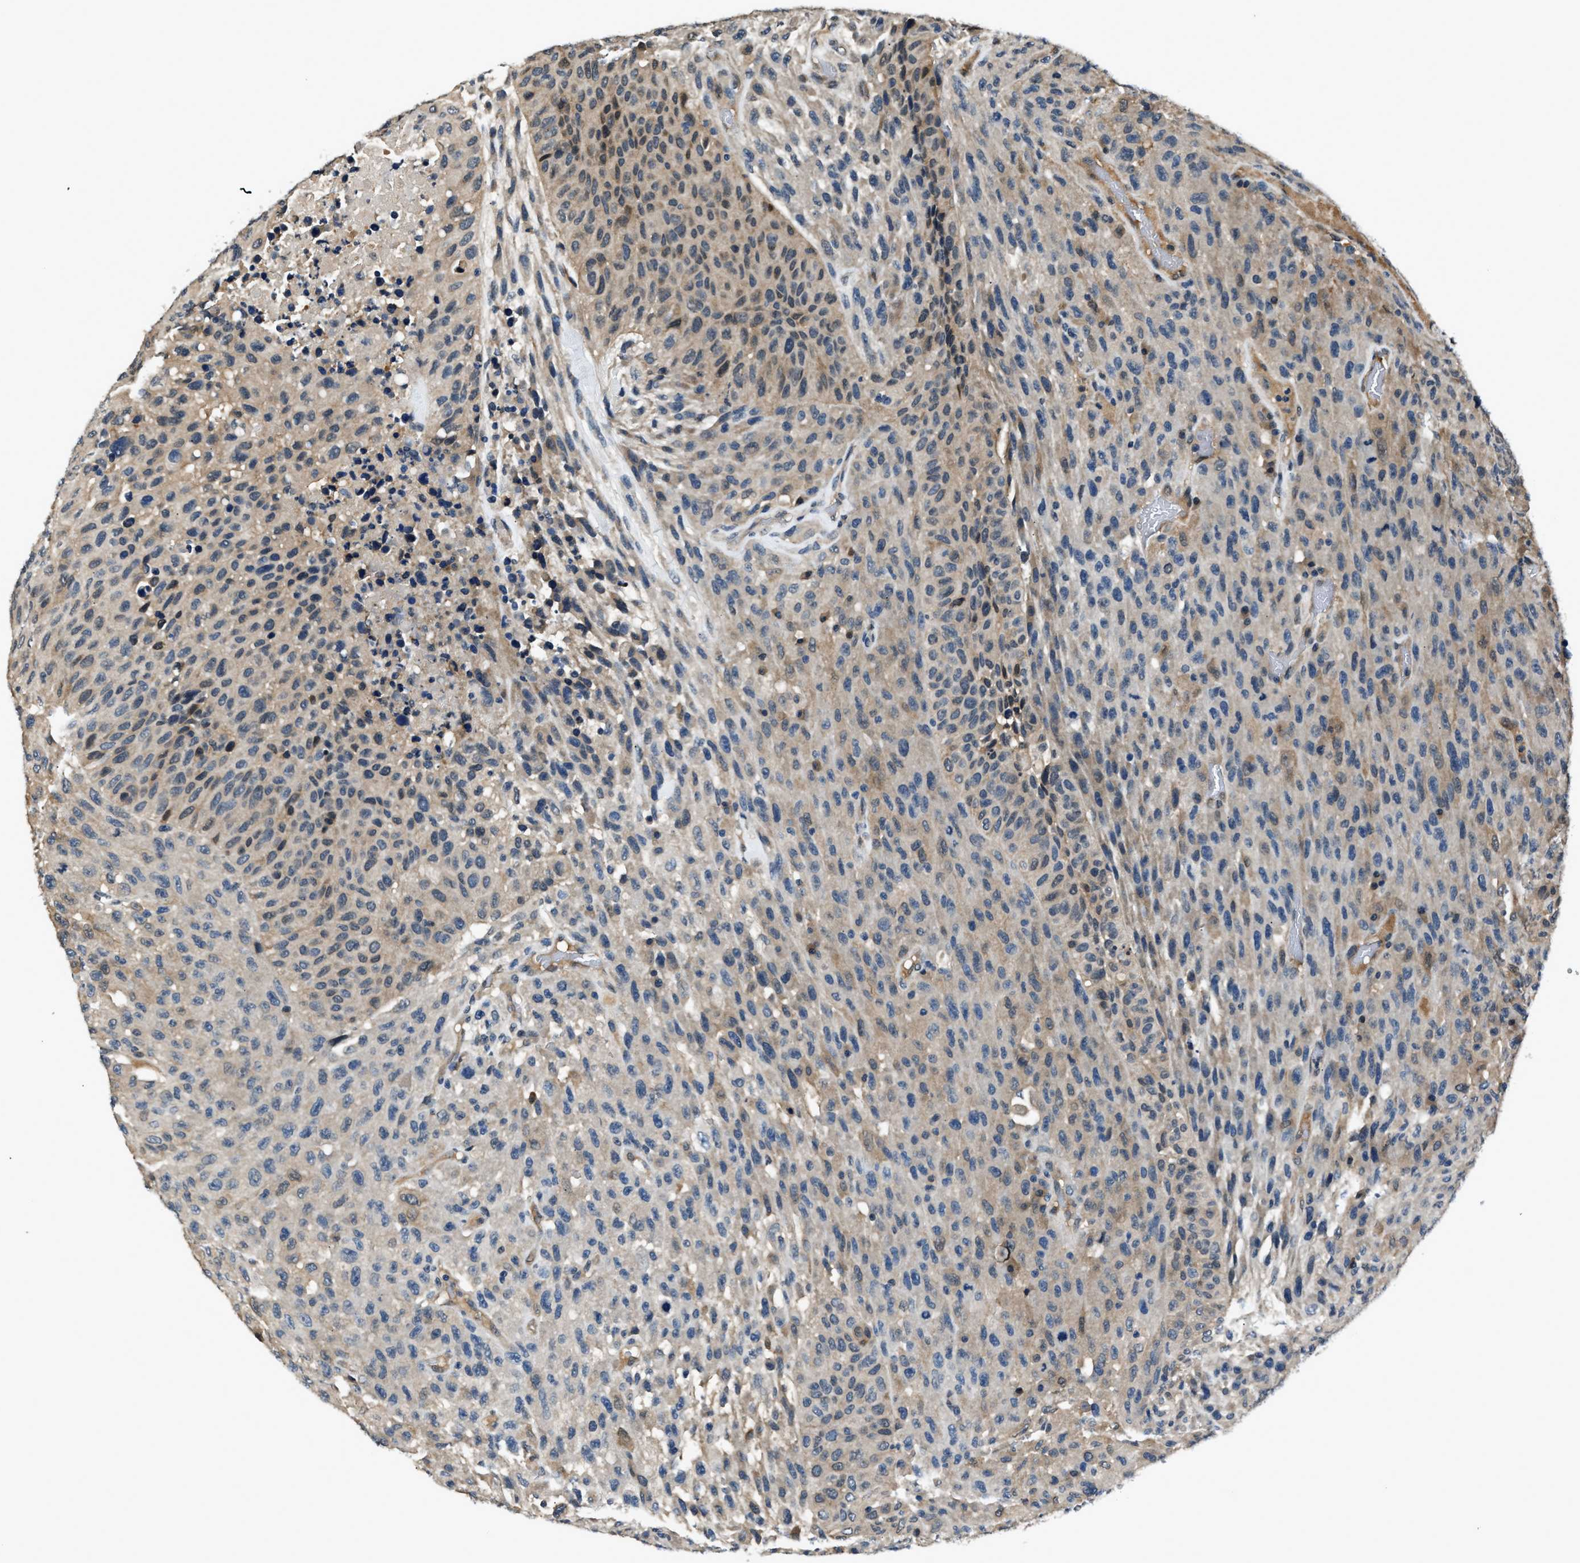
{"staining": {"intensity": "weak", "quantity": "25%-75%", "location": "cytoplasmic/membranous"}, "tissue": "urothelial cancer", "cell_type": "Tumor cells", "image_type": "cancer", "snomed": [{"axis": "morphology", "description": "Urothelial carcinoma, High grade"}, {"axis": "topography", "description": "Urinary bladder"}], "caption": "A high-resolution image shows immunohistochemistry staining of urothelial carcinoma (high-grade), which exhibits weak cytoplasmic/membranous expression in about 25%-75% of tumor cells. Nuclei are stained in blue.", "gene": "TP53I3", "patient": {"sex": "male", "age": 66}}